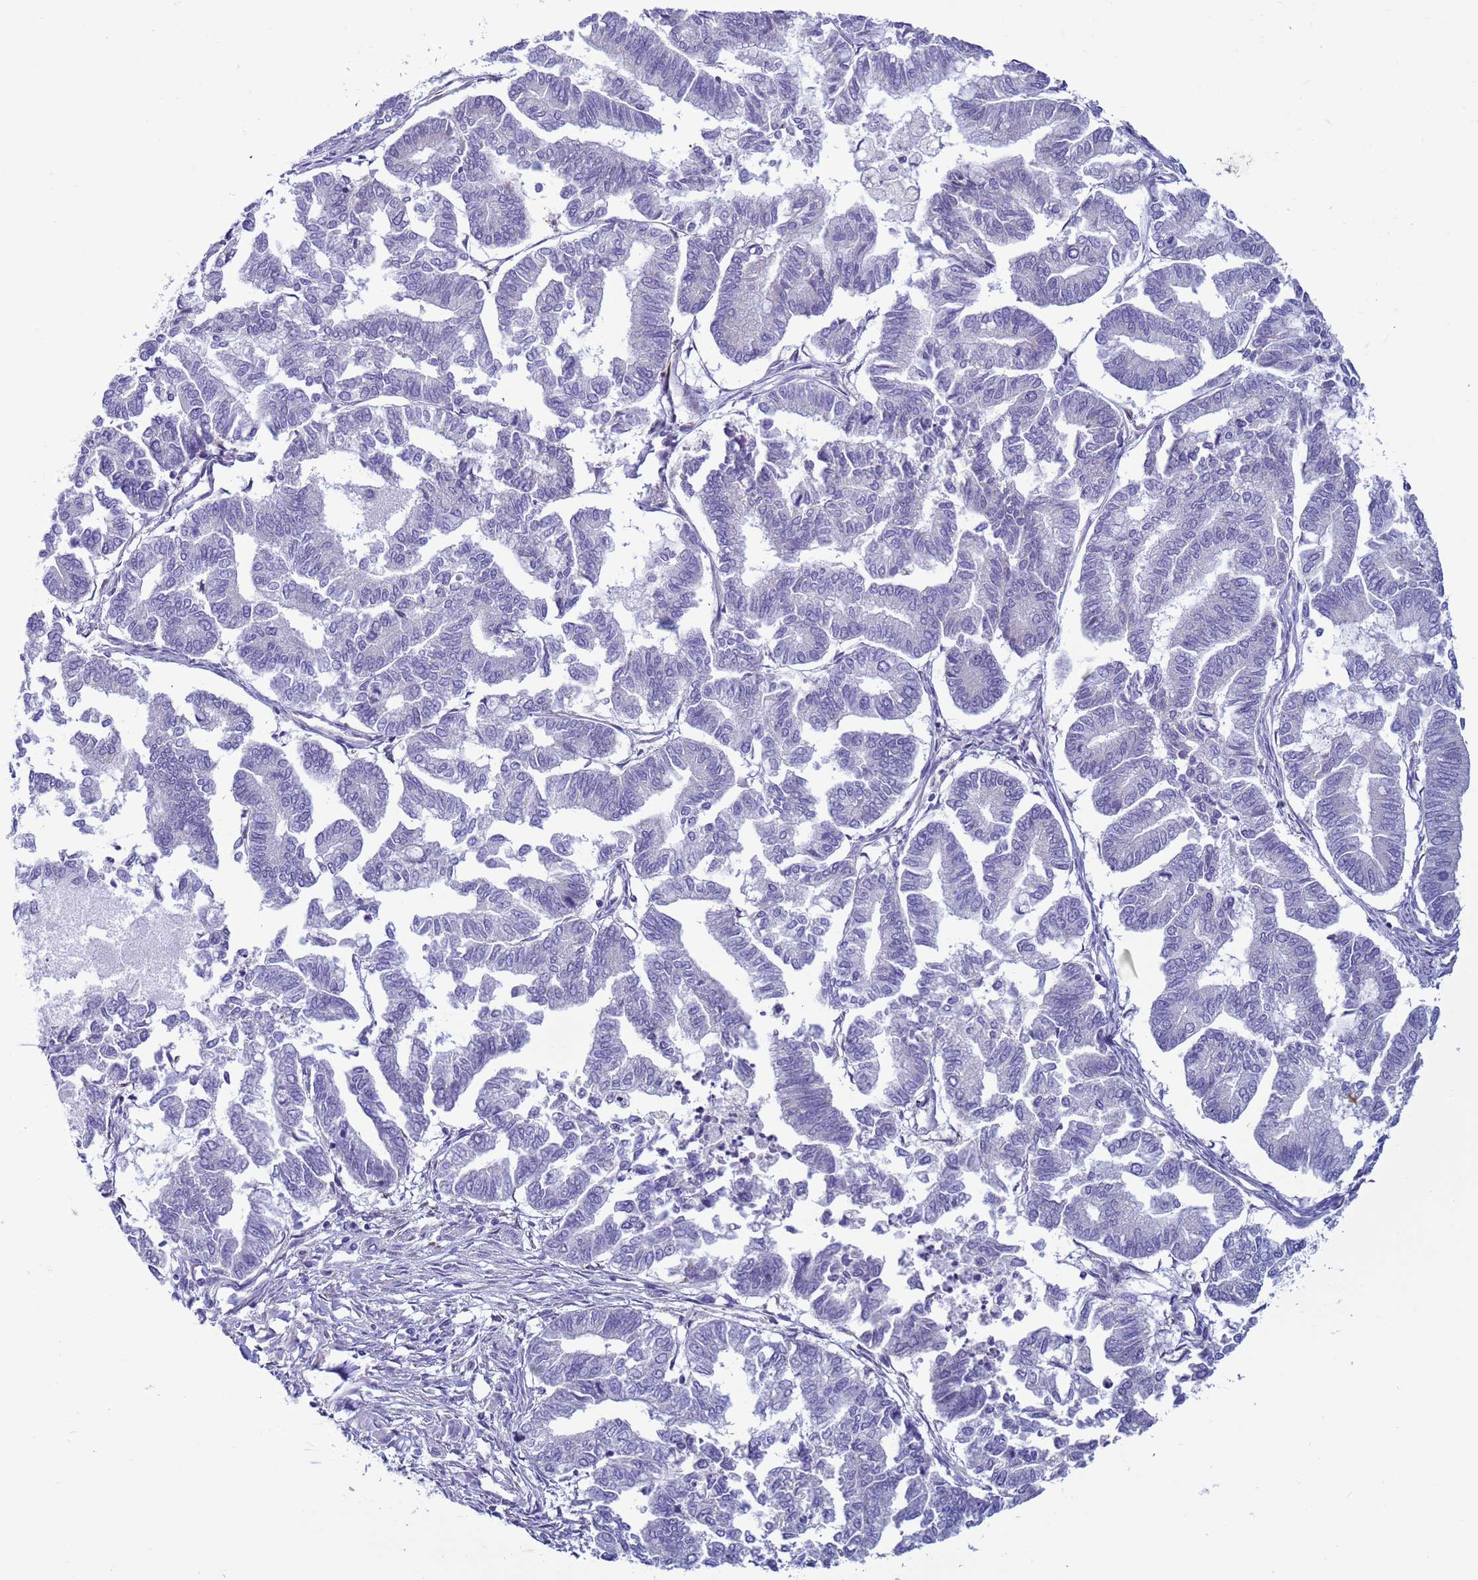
{"staining": {"intensity": "negative", "quantity": "none", "location": "none"}, "tissue": "endometrial cancer", "cell_type": "Tumor cells", "image_type": "cancer", "snomed": [{"axis": "morphology", "description": "Adenocarcinoma, NOS"}, {"axis": "topography", "description": "Endometrium"}], "caption": "Endometrial cancer (adenocarcinoma) stained for a protein using immunohistochemistry exhibits no positivity tumor cells.", "gene": "ABHD17B", "patient": {"sex": "female", "age": 79}}